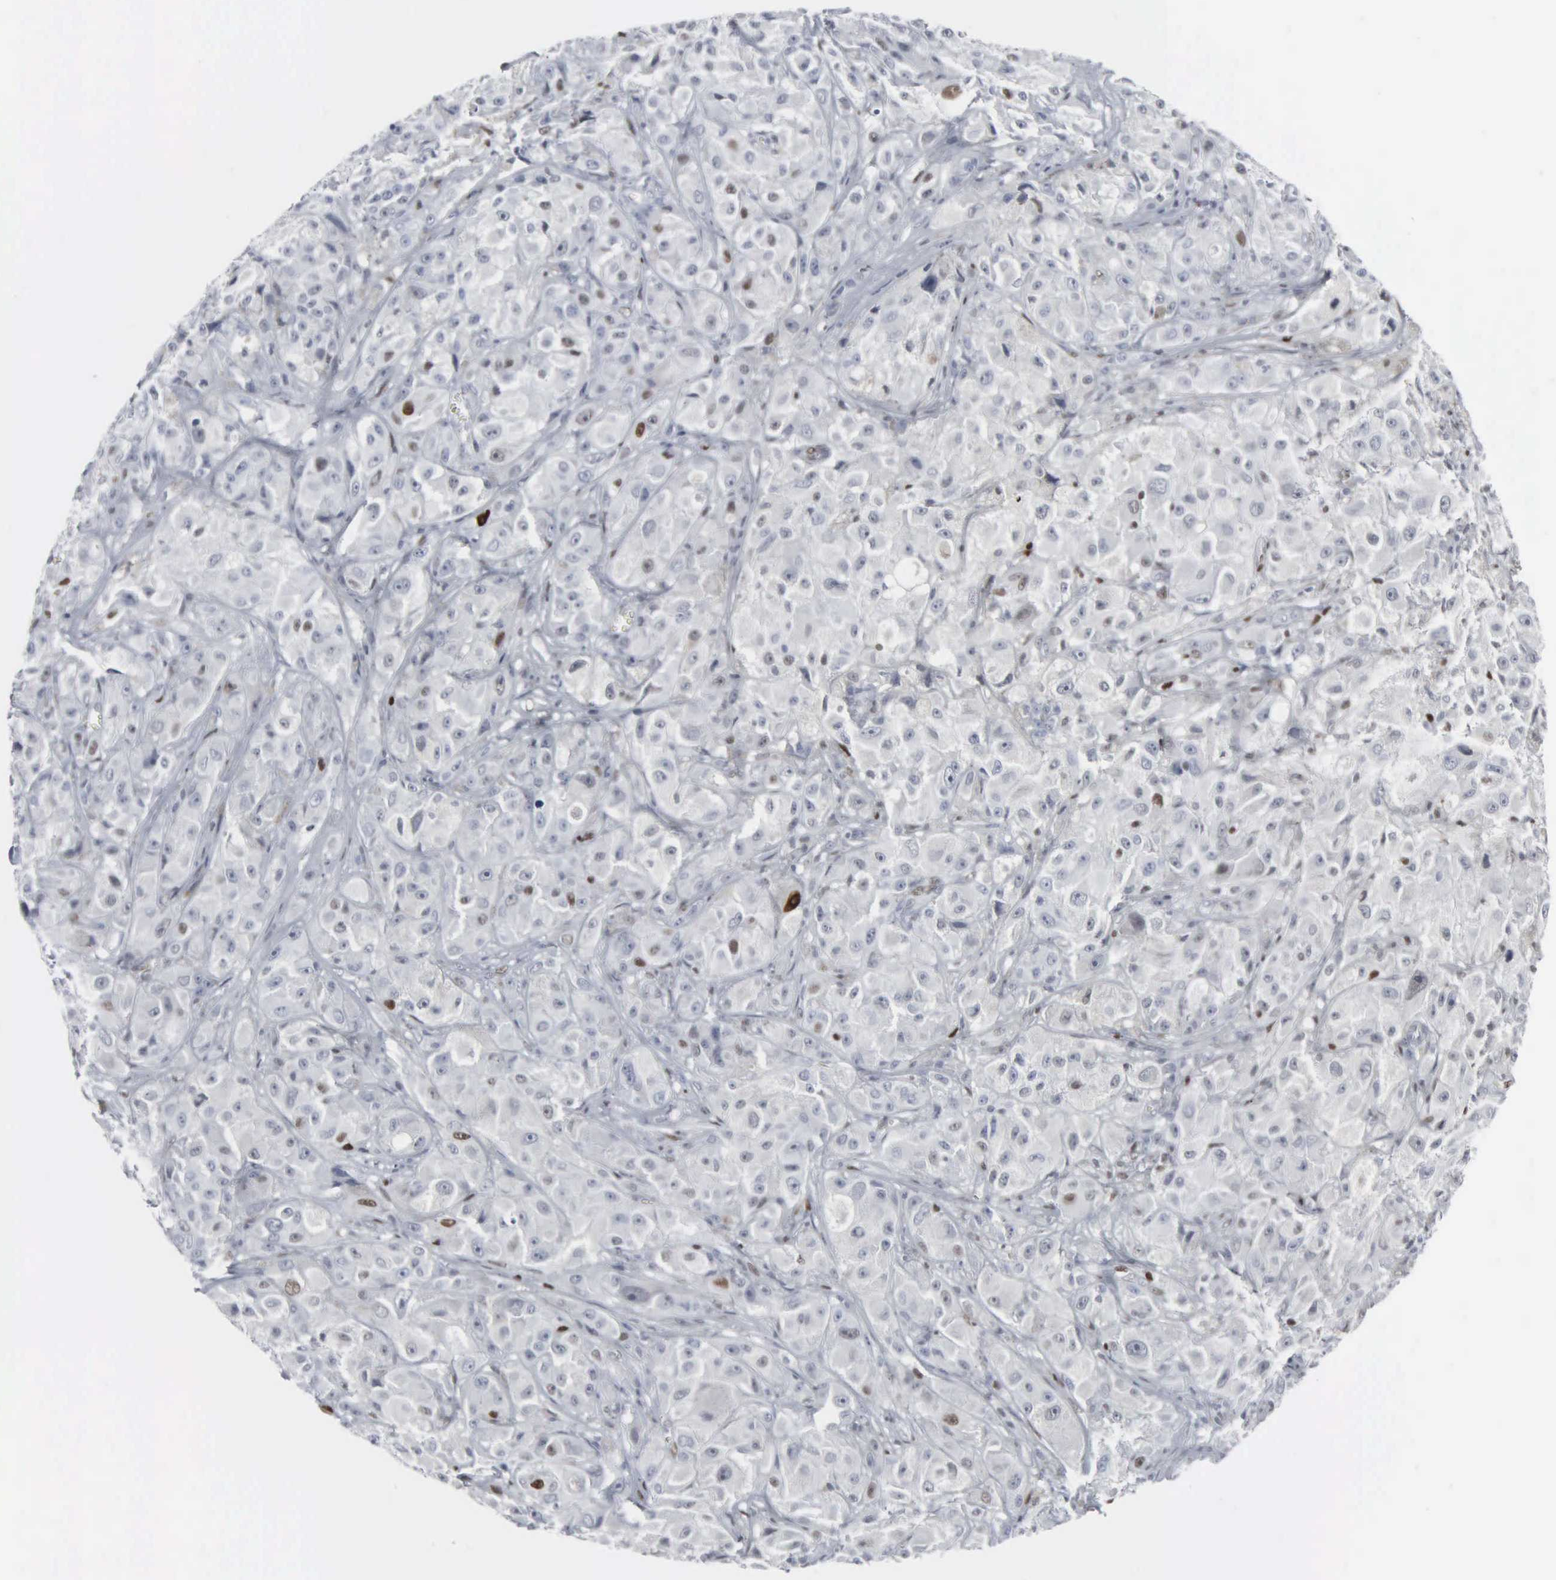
{"staining": {"intensity": "negative", "quantity": "none", "location": "none"}, "tissue": "melanoma", "cell_type": "Tumor cells", "image_type": "cancer", "snomed": [{"axis": "morphology", "description": "Malignant melanoma, NOS"}, {"axis": "topography", "description": "Skin"}], "caption": "Protein analysis of malignant melanoma demonstrates no significant staining in tumor cells.", "gene": "CCND3", "patient": {"sex": "male", "age": 56}}